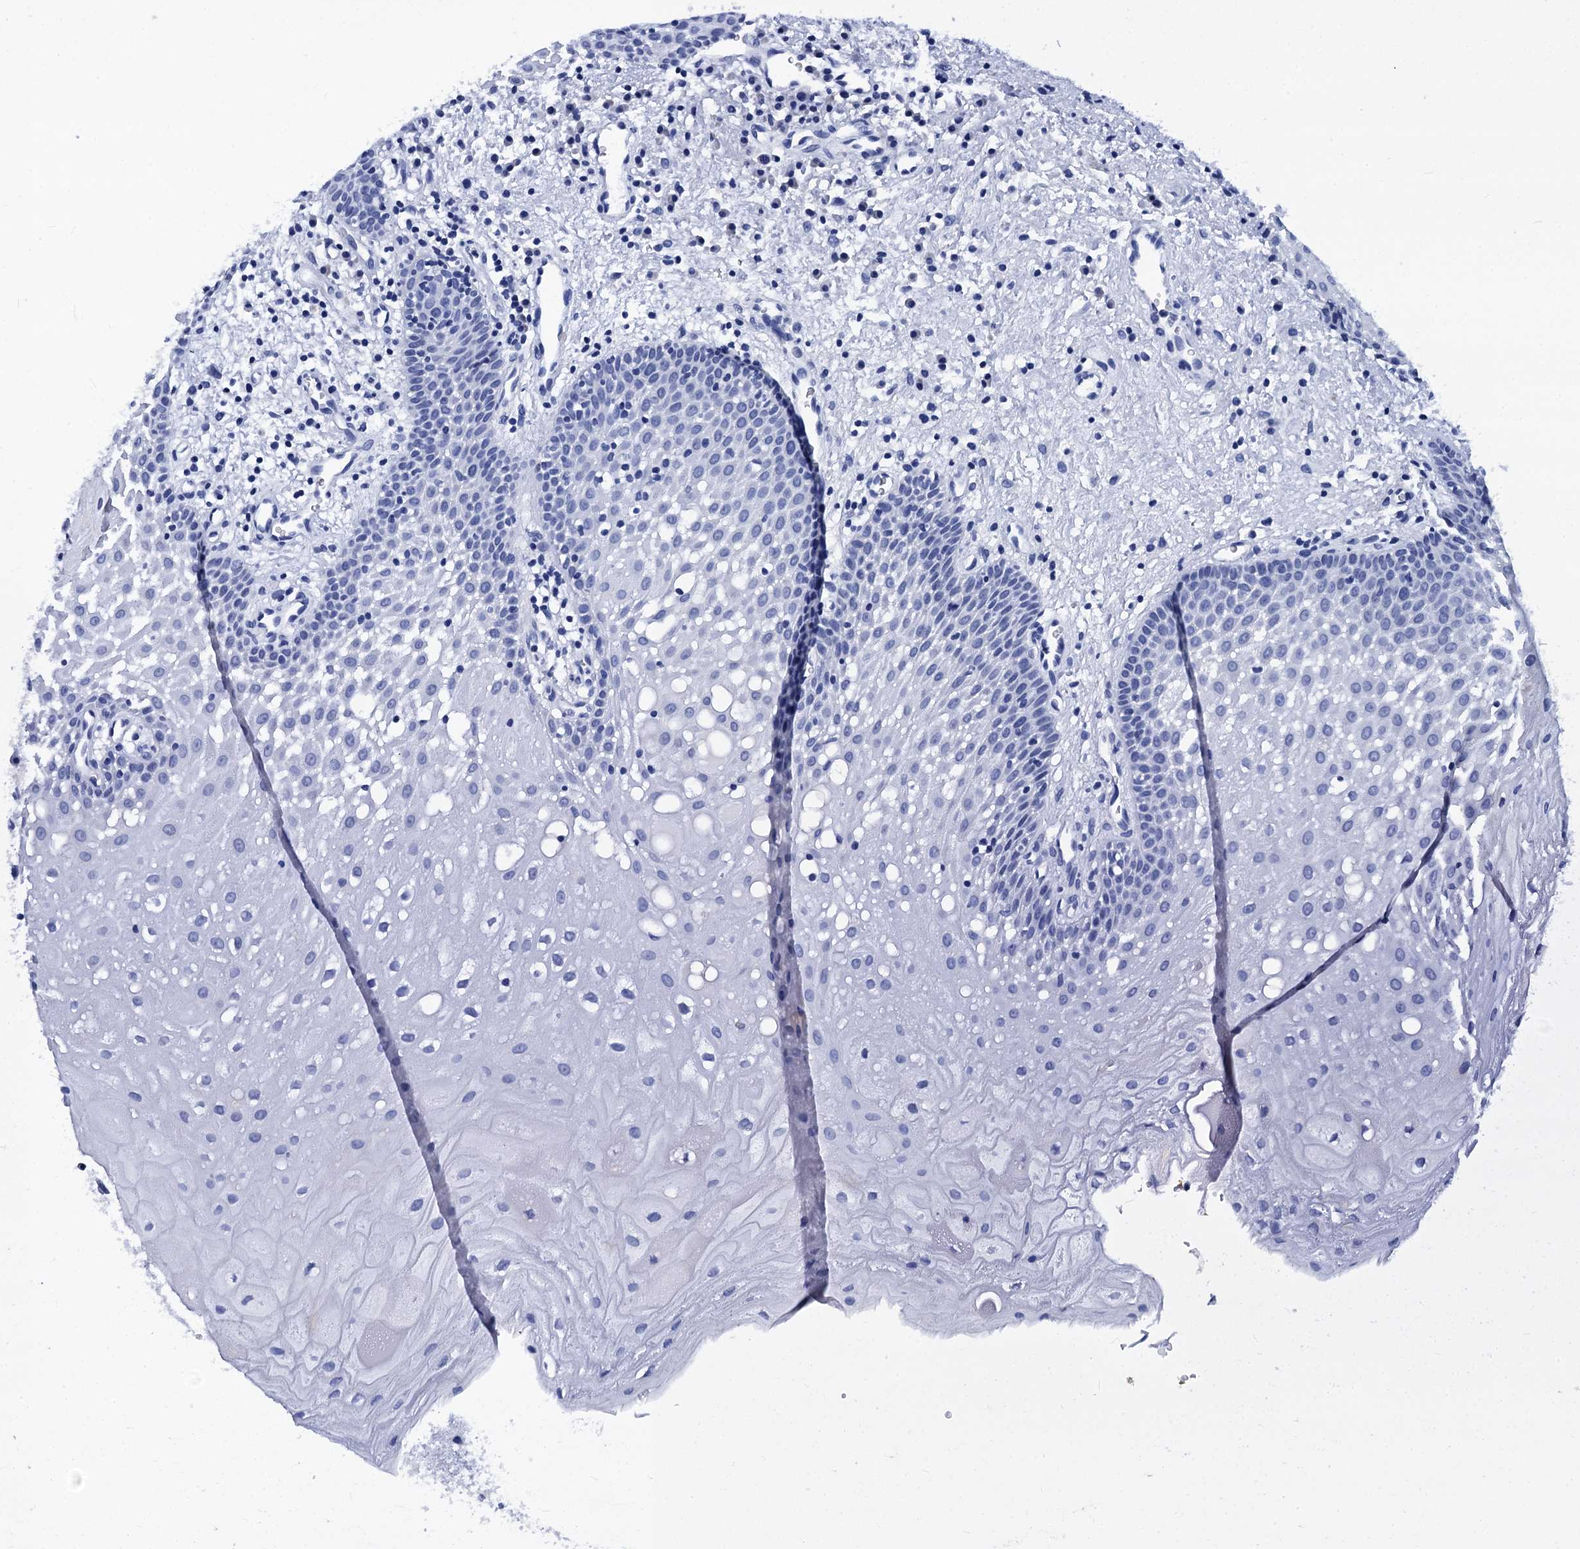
{"staining": {"intensity": "negative", "quantity": "none", "location": "none"}, "tissue": "oral mucosa", "cell_type": "Squamous epithelial cells", "image_type": "normal", "snomed": [{"axis": "morphology", "description": "Normal tissue, NOS"}, {"axis": "topography", "description": "Oral tissue"}], "caption": "Unremarkable oral mucosa was stained to show a protein in brown. There is no significant positivity in squamous epithelial cells. (Stains: DAB (3,3'-diaminobenzidine) IHC with hematoxylin counter stain, Microscopy: brightfield microscopy at high magnification).", "gene": "MYBPC3", "patient": {"sex": "male", "age": 74}}